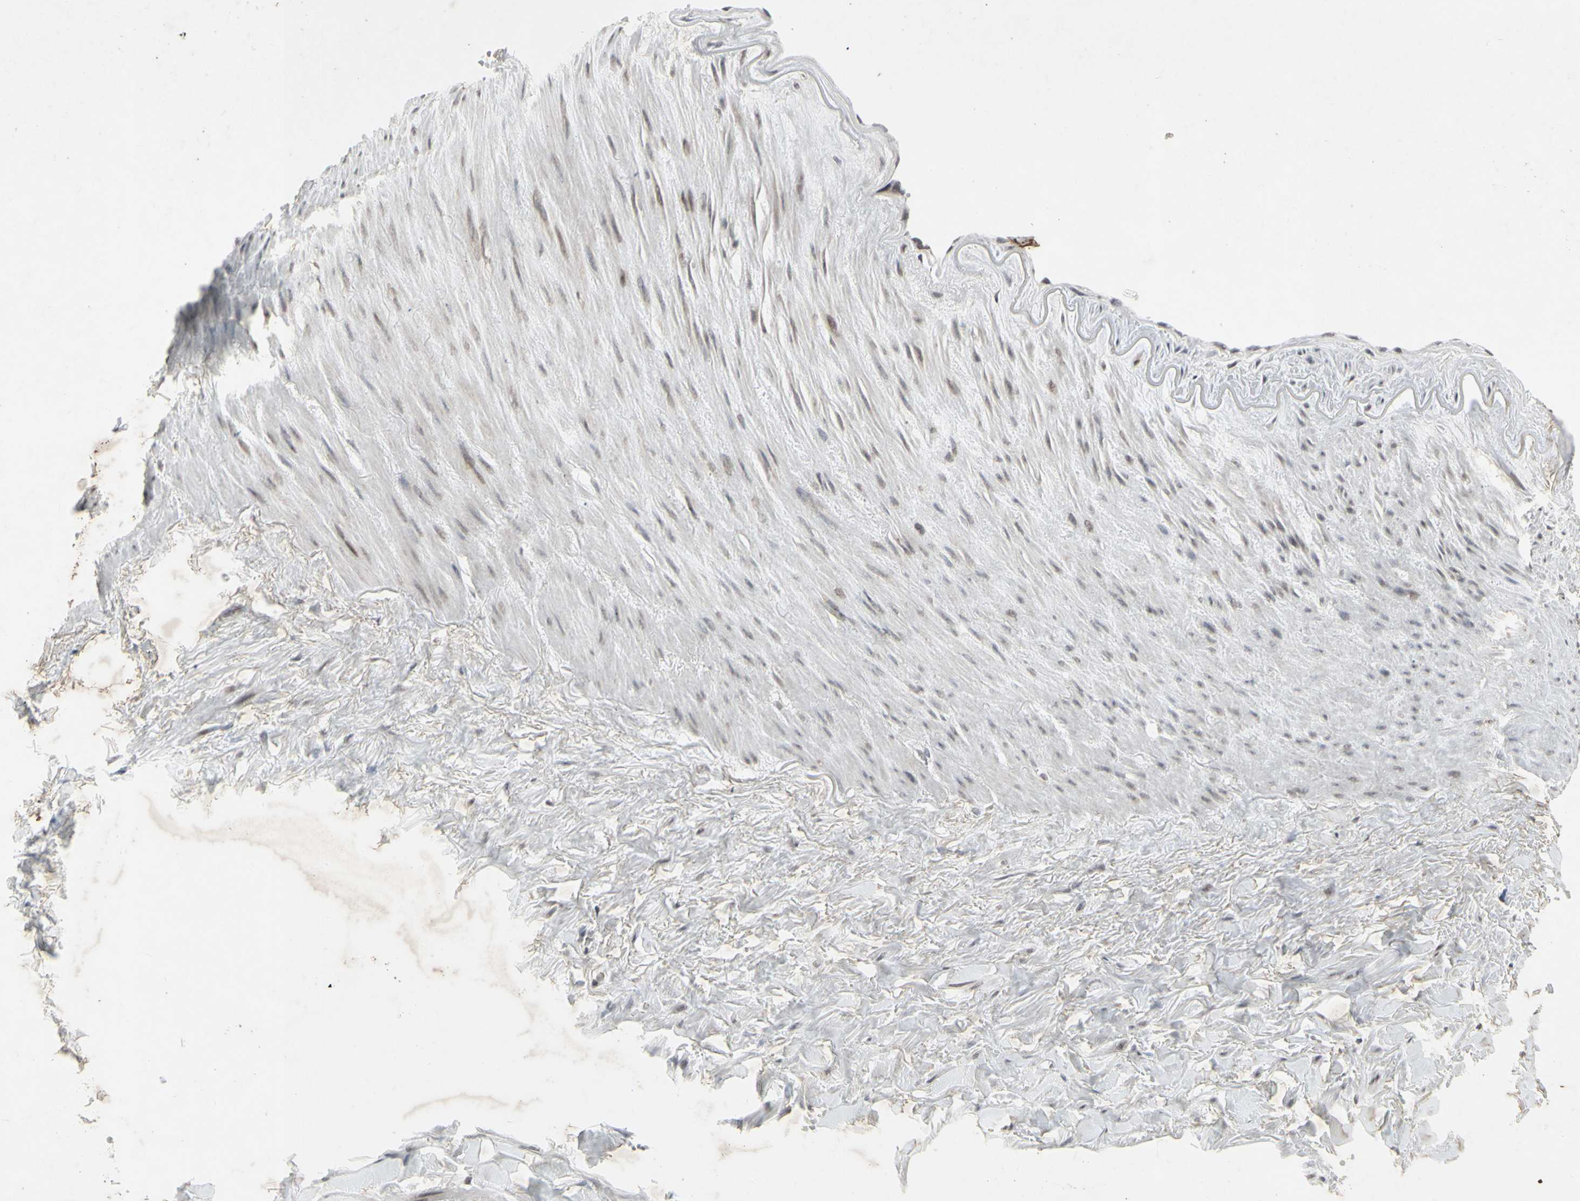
{"staining": {"intensity": "weak", "quantity": ">75%", "location": "cytoplasmic/membranous,nuclear"}, "tissue": "adipose tissue", "cell_type": "Adipocytes", "image_type": "normal", "snomed": [{"axis": "morphology", "description": "Normal tissue, NOS"}, {"axis": "topography", "description": "Adipose tissue"}, {"axis": "topography", "description": "Peripheral nerve tissue"}], "caption": "Brown immunohistochemical staining in benign human adipose tissue shows weak cytoplasmic/membranous,nuclear expression in about >75% of adipocytes.", "gene": "CENPB", "patient": {"sex": "male", "age": 52}}